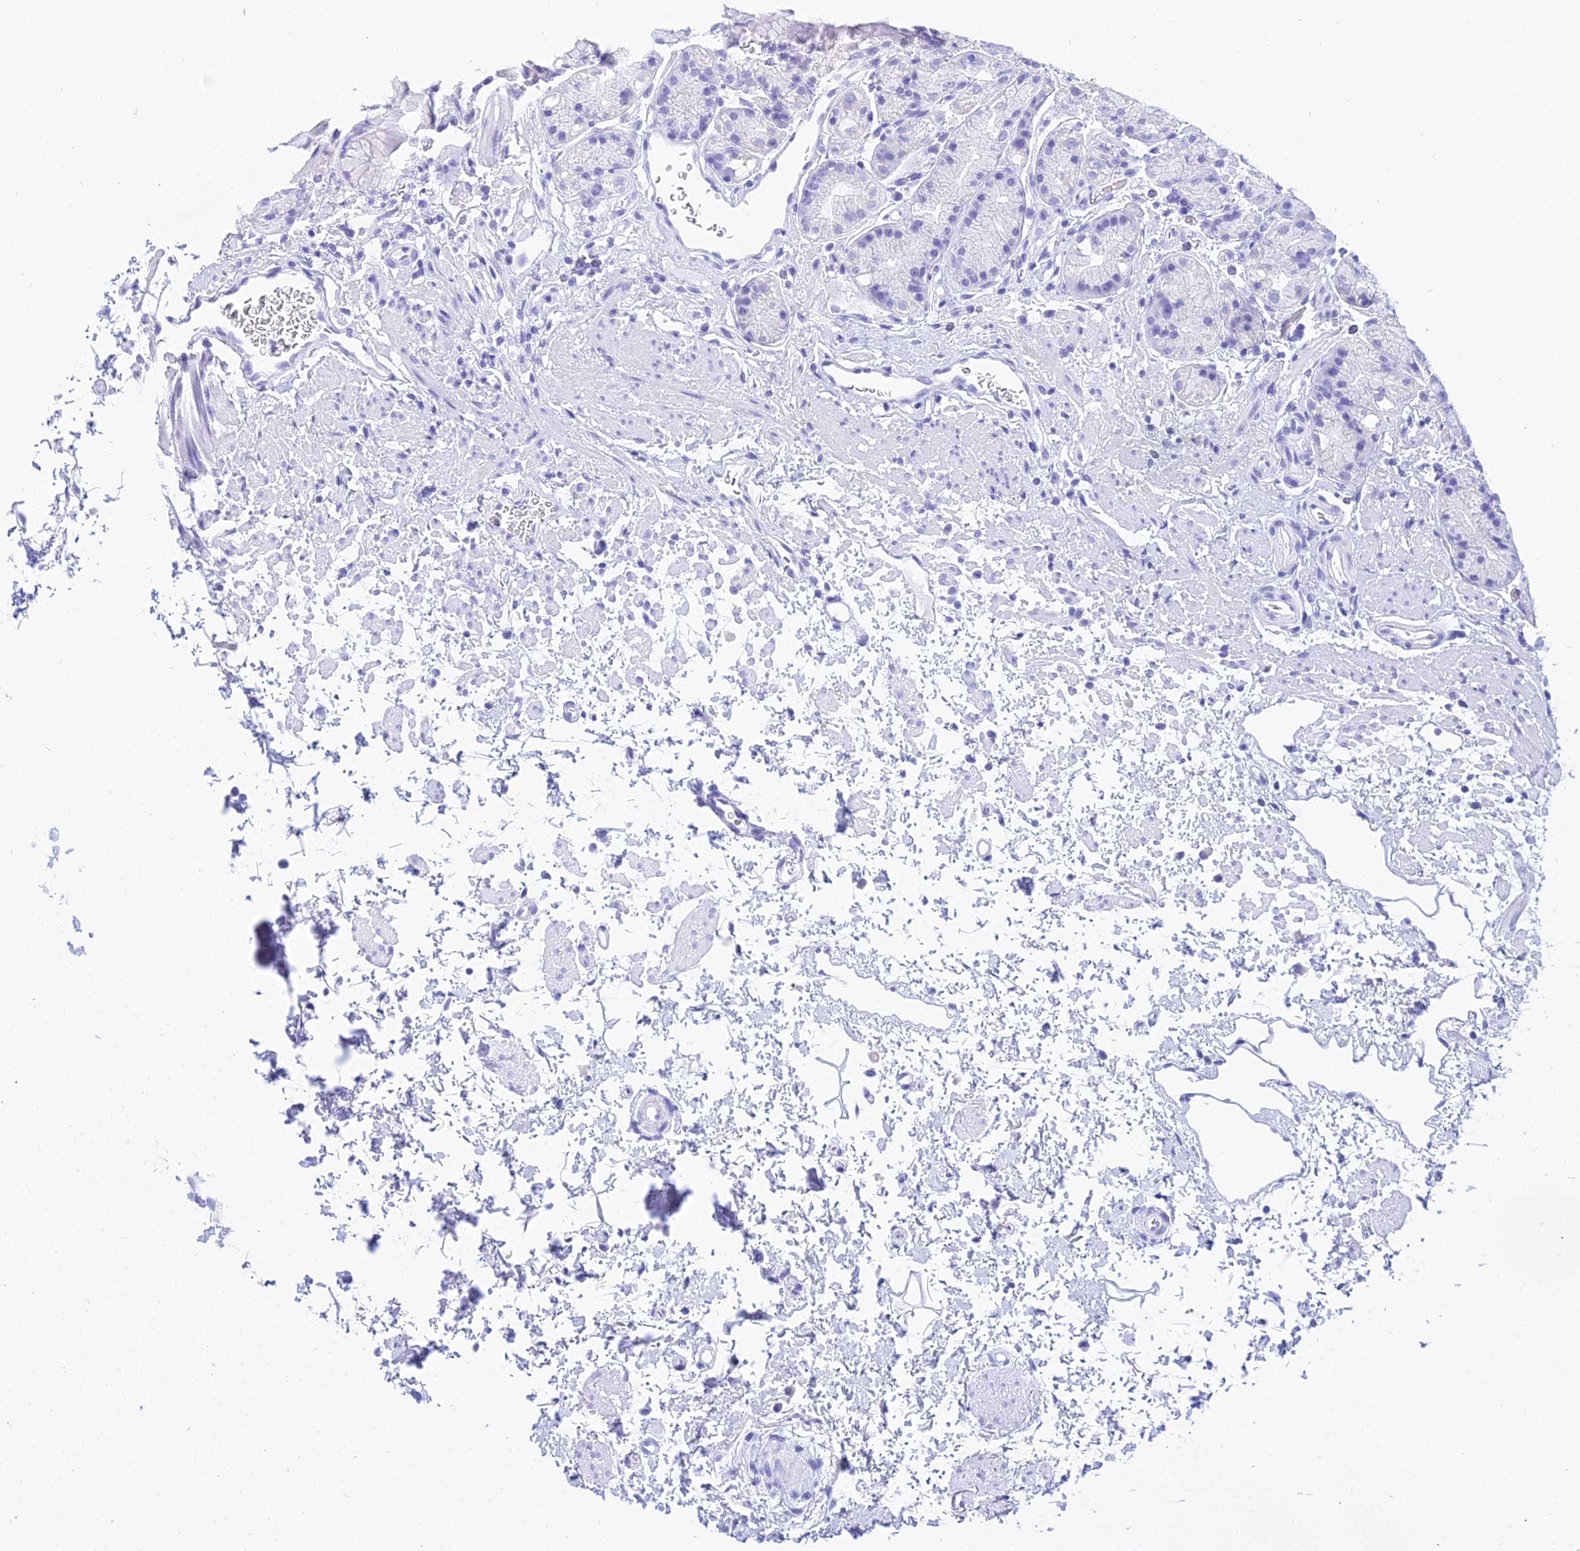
{"staining": {"intensity": "negative", "quantity": "none", "location": "none"}, "tissue": "stomach", "cell_type": "Glandular cells", "image_type": "normal", "snomed": [{"axis": "morphology", "description": "Normal tissue, NOS"}, {"axis": "topography", "description": "Stomach"}], "caption": "Immunohistochemical staining of unremarkable stomach shows no significant expression in glandular cells.", "gene": "PATE4", "patient": {"sex": "male", "age": 63}}